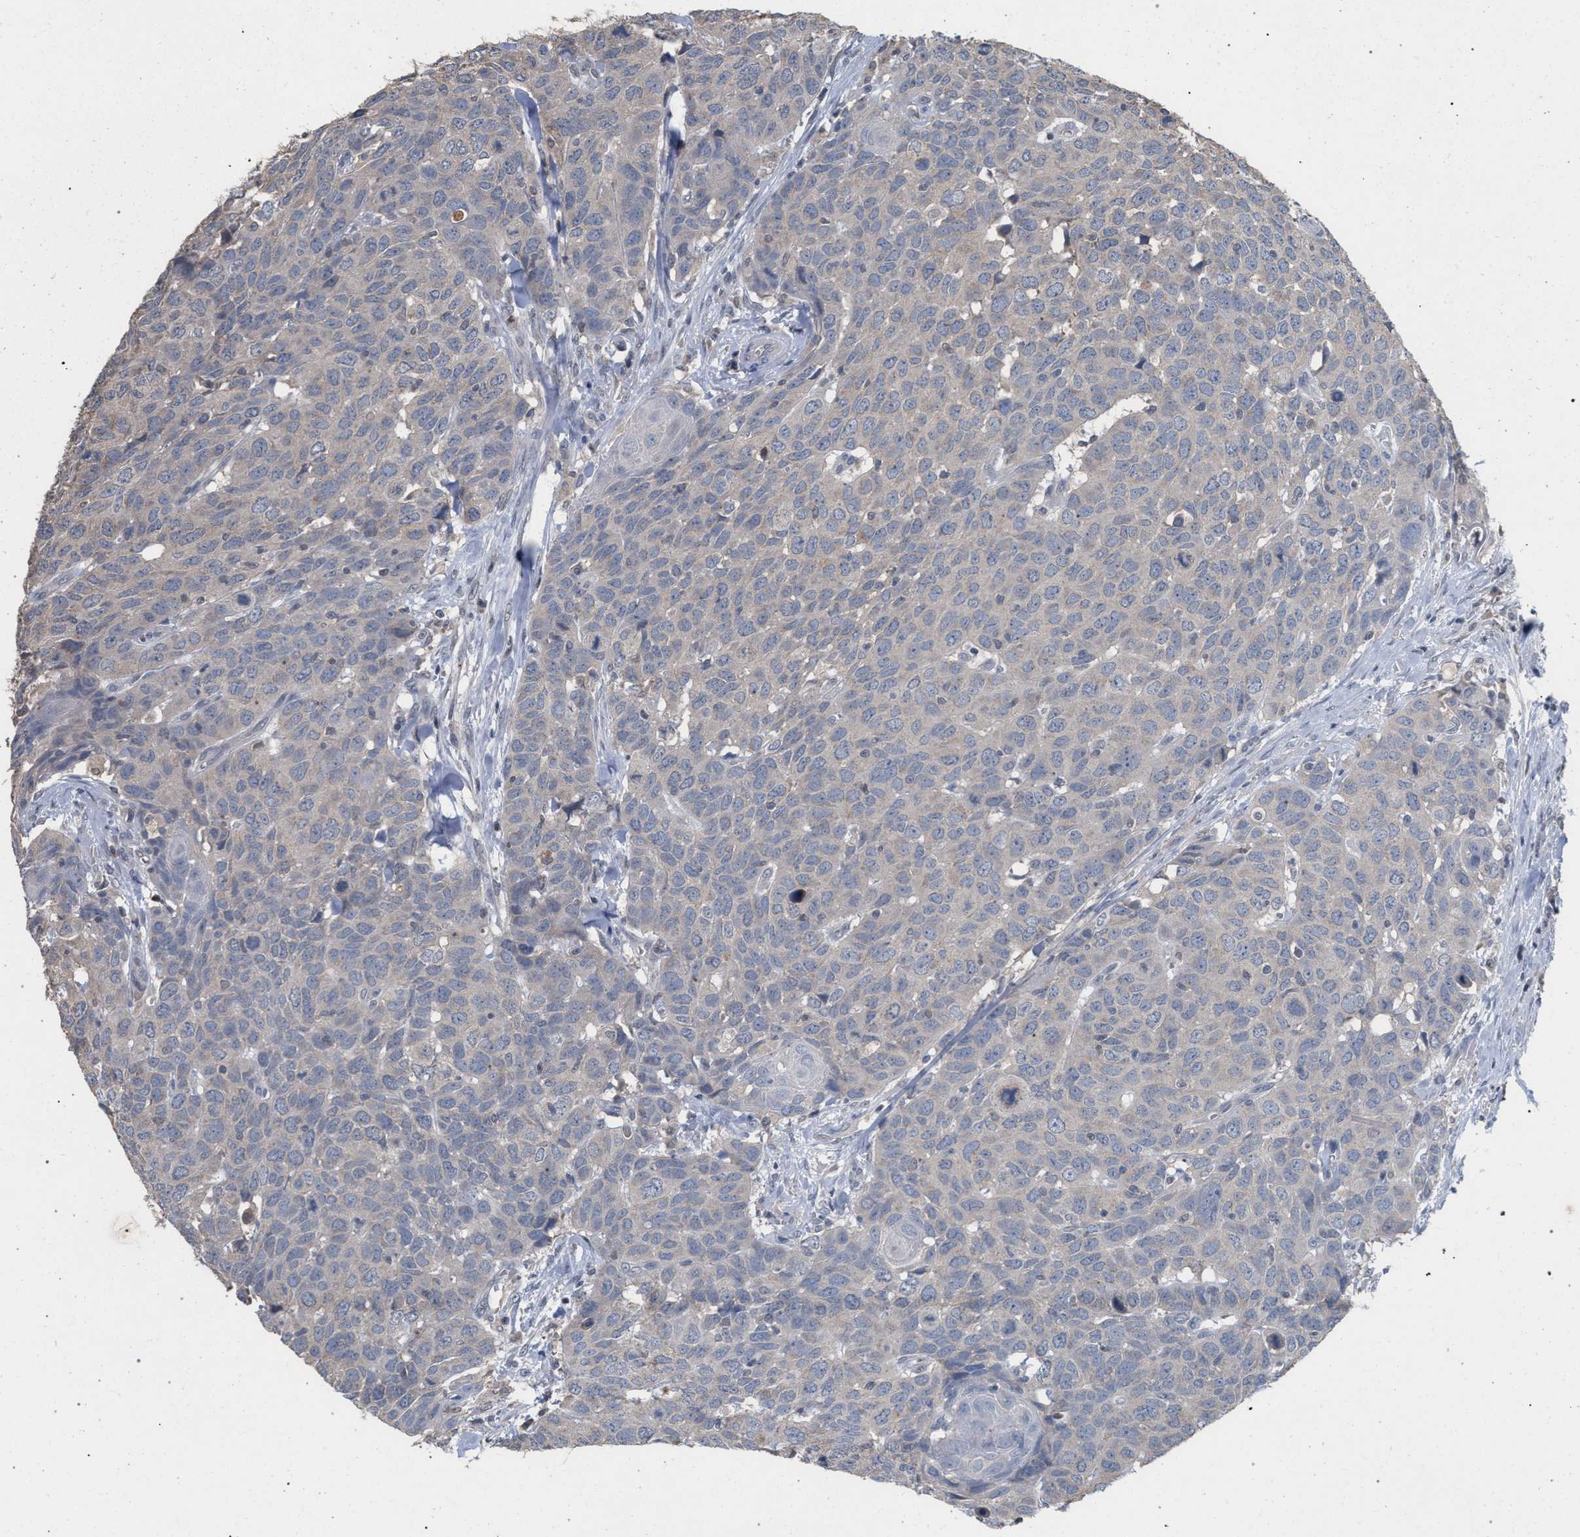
{"staining": {"intensity": "negative", "quantity": "none", "location": "none"}, "tissue": "head and neck cancer", "cell_type": "Tumor cells", "image_type": "cancer", "snomed": [{"axis": "morphology", "description": "Squamous cell carcinoma, NOS"}, {"axis": "topography", "description": "Head-Neck"}], "caption": "The histopathology image demonstrates no significant staining in tumor cells of head and neck cancer (squamous cell carcinoma).", "gene": "TECPR1", "patient": {"sex": "male", "age": 66}}